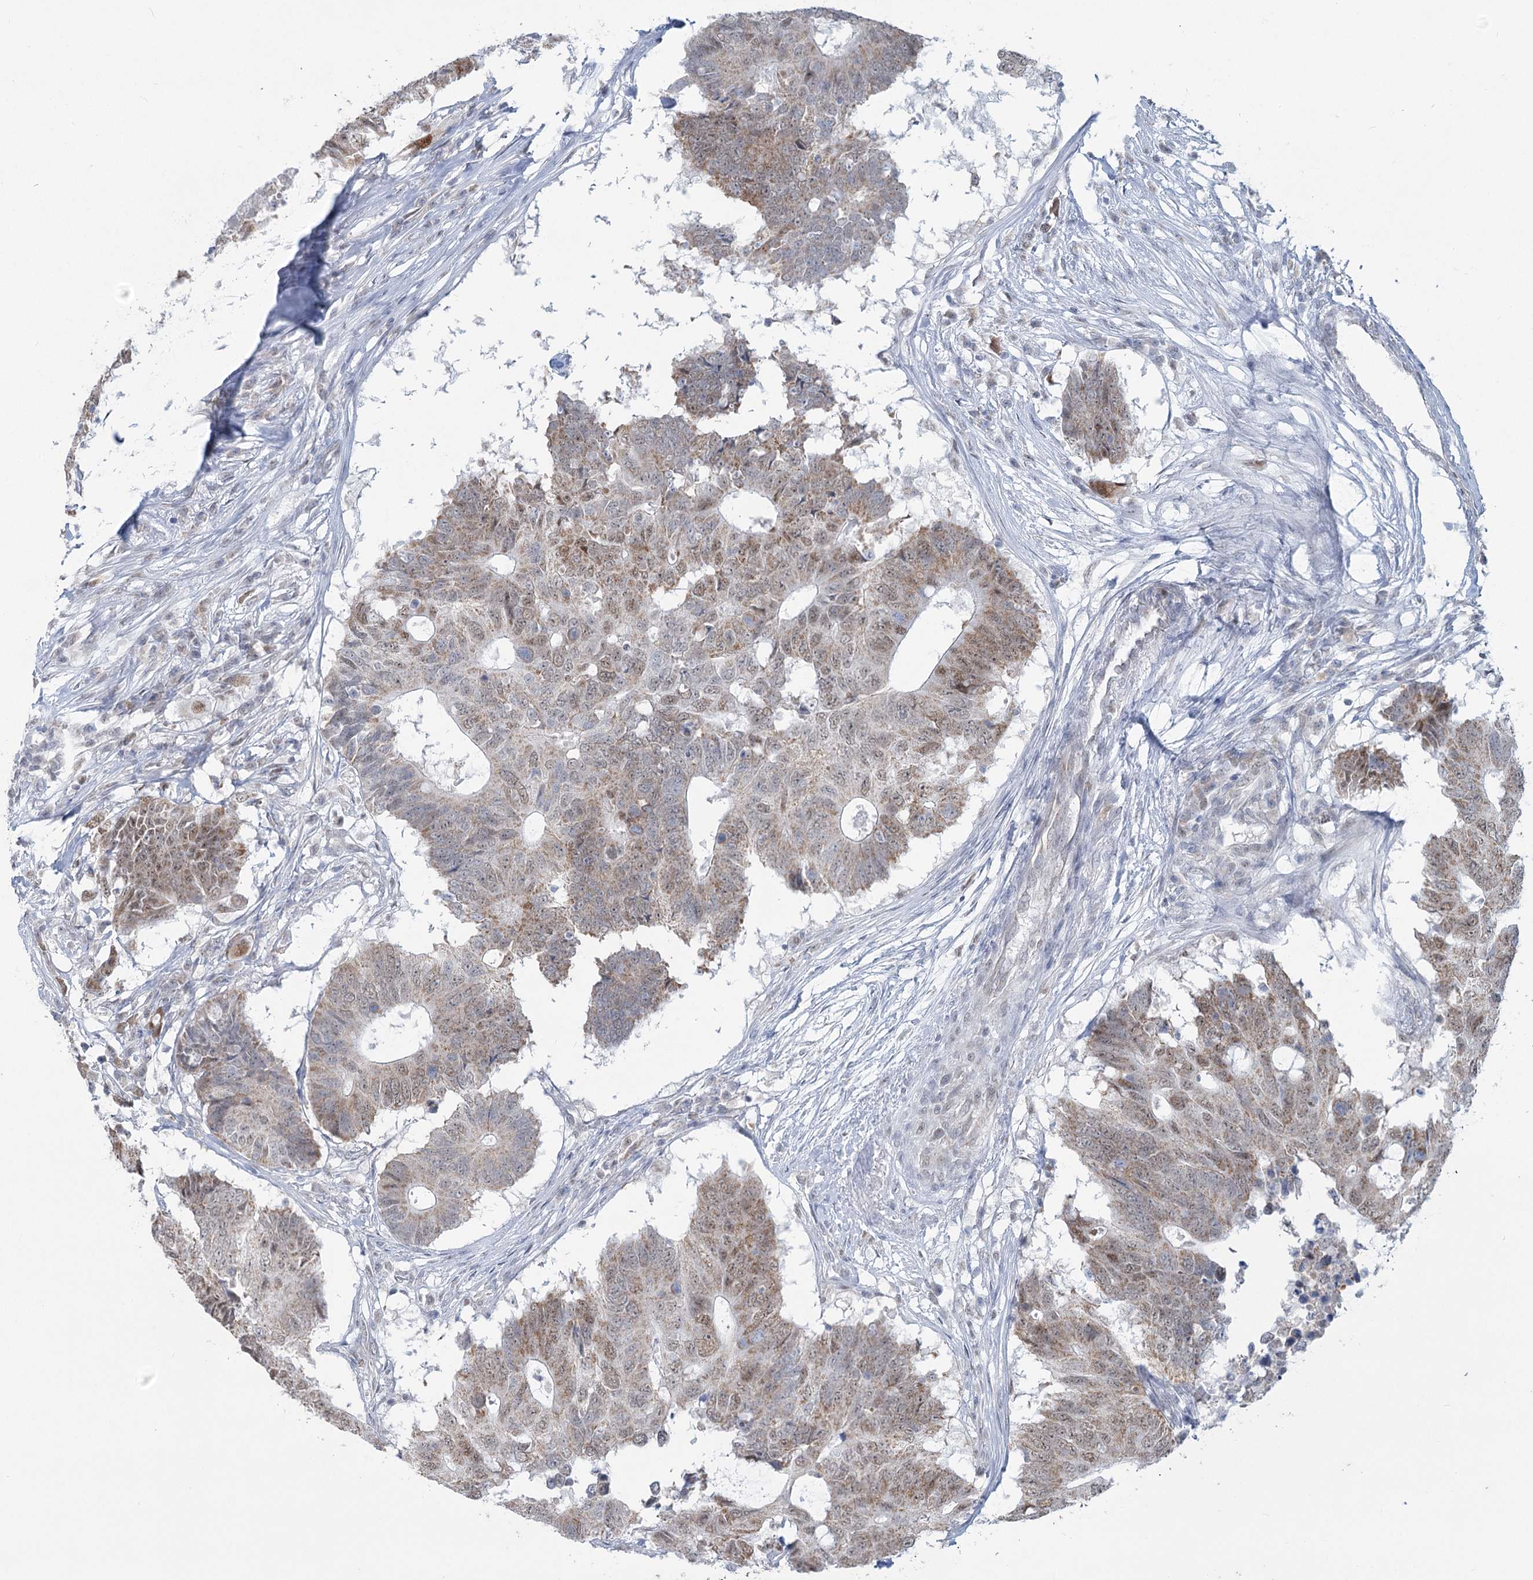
{"staining": {"intensity": "weak", "quantity": "25%-75%", "location": "cytoplasmic/membranous,nuclear"}, "tissue": "colorectal cancer", "cell_type": "Tumor cells", "image_type": "cancer", "snomed": [{"axis": "morphology", "description": "Adenocarcinoma, NOS"}, {"axis": "topography", "description": "Colon"}], "caption": "Colorectal cancer (adenocarcinoma) stained with a protein marker reveals weak staining in tumor cells.", "gene": "MTG1", "patient": {"sex": "male", "age": 71}}